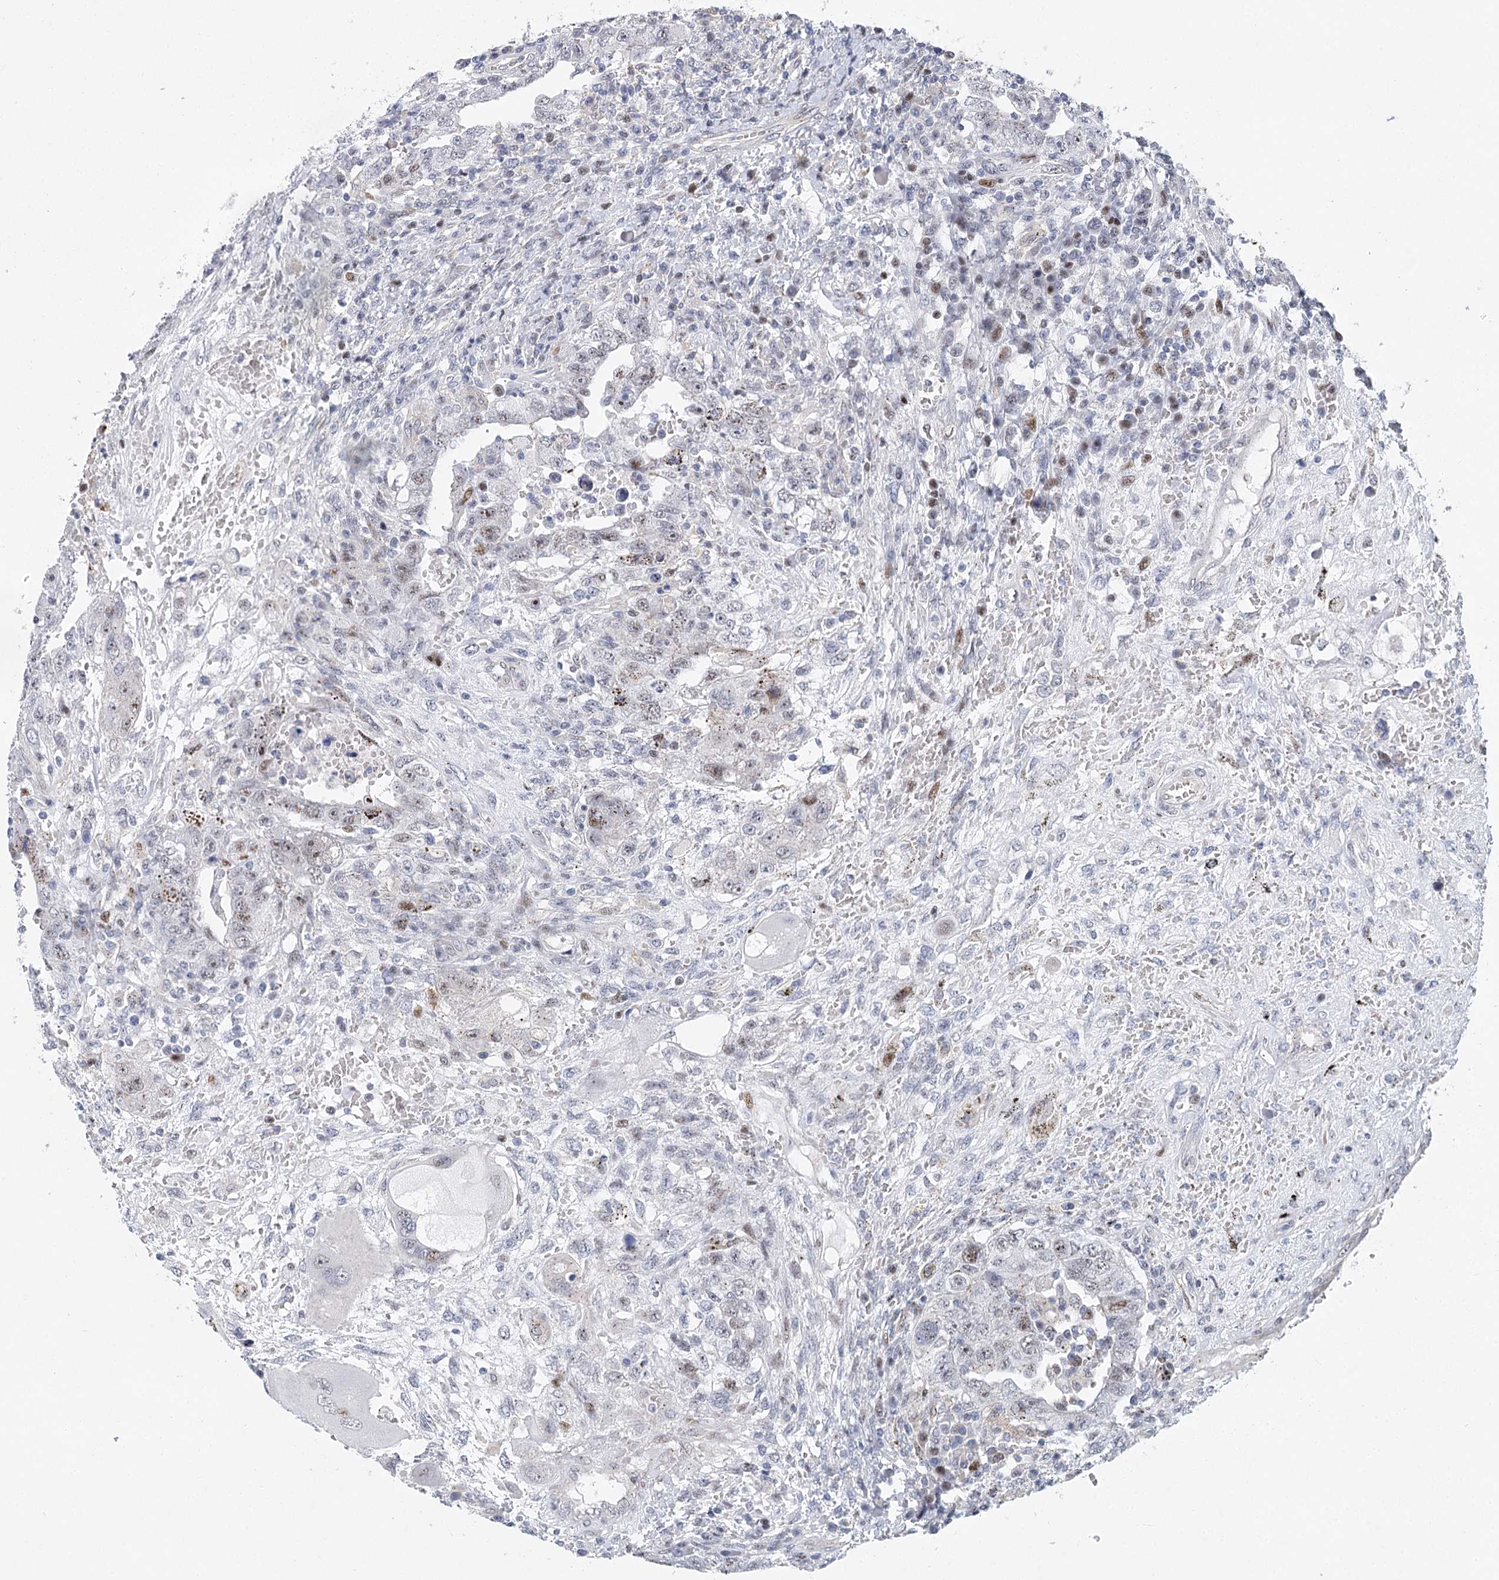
{"staining": {"intensity": "weak", "quantity": "25%-75%", "location": "nuclear"}, "tissue": "testis cancer", "cell_type": "Tumor cells", "image_type": "cancer", "snomed": [{"axis": "morphology", "description": "Carcinoma, Embryonal, NOS"}, {"axis": "topography", "description": "Testis"}], "caption": "An immunohistochemistry photomicrograph of tumor tissue is shown. Protein staining in brown highlights weak nuclear positivity in testis cancer (embryonal carcinoma) within tumor cells.", "gene": "CAMTA1", "patient": {"sex": "male", "age": 26}}